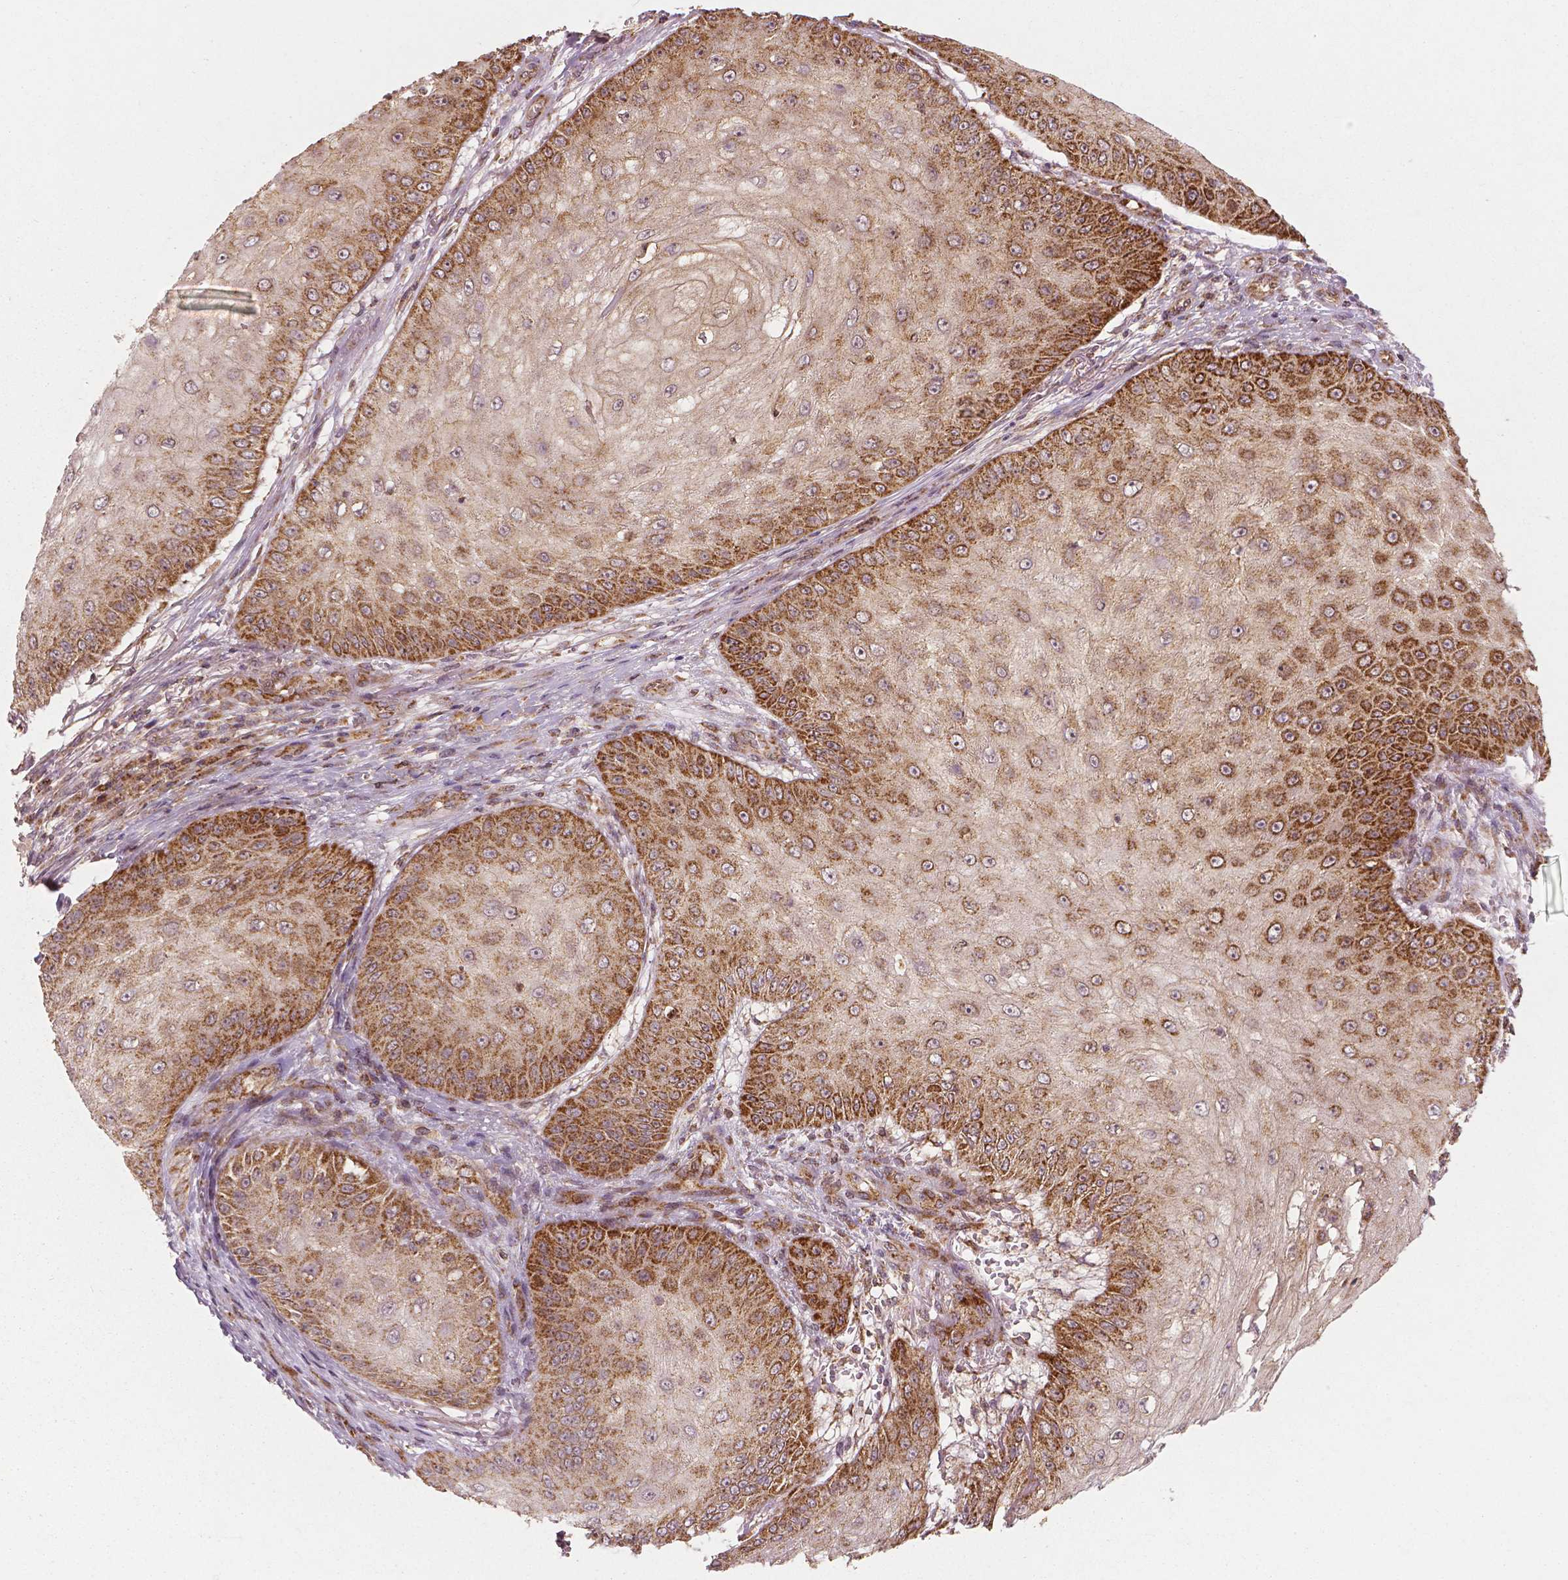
{"staining": {"intensity": "moderate", "quantity": ">75%", "location": "cytoplasmic/membranous"}, "tissue": "skin cancer", "cell_type": "Tumor cells", "image_type": "cancer", "snomed": [{"axis": "morphology", "description": "Squamous cell carcinoma, NOS"}, {"axis": "topography", "description": "Skin"}], "caption": "Immunohistochemical staining of squamous cell carcinoma (skin) shows moderate cytoplasmic/membranous protein positivity in approximately >75% of tumor cells. Using DAB (3,3'-diaminobenzidine) (brown) and hematoxylin (blue) stains, captured at high magnification using brightfield microscopy.", "gene": "PGAM5", "patient": {"sex": "male", "age": 70}}